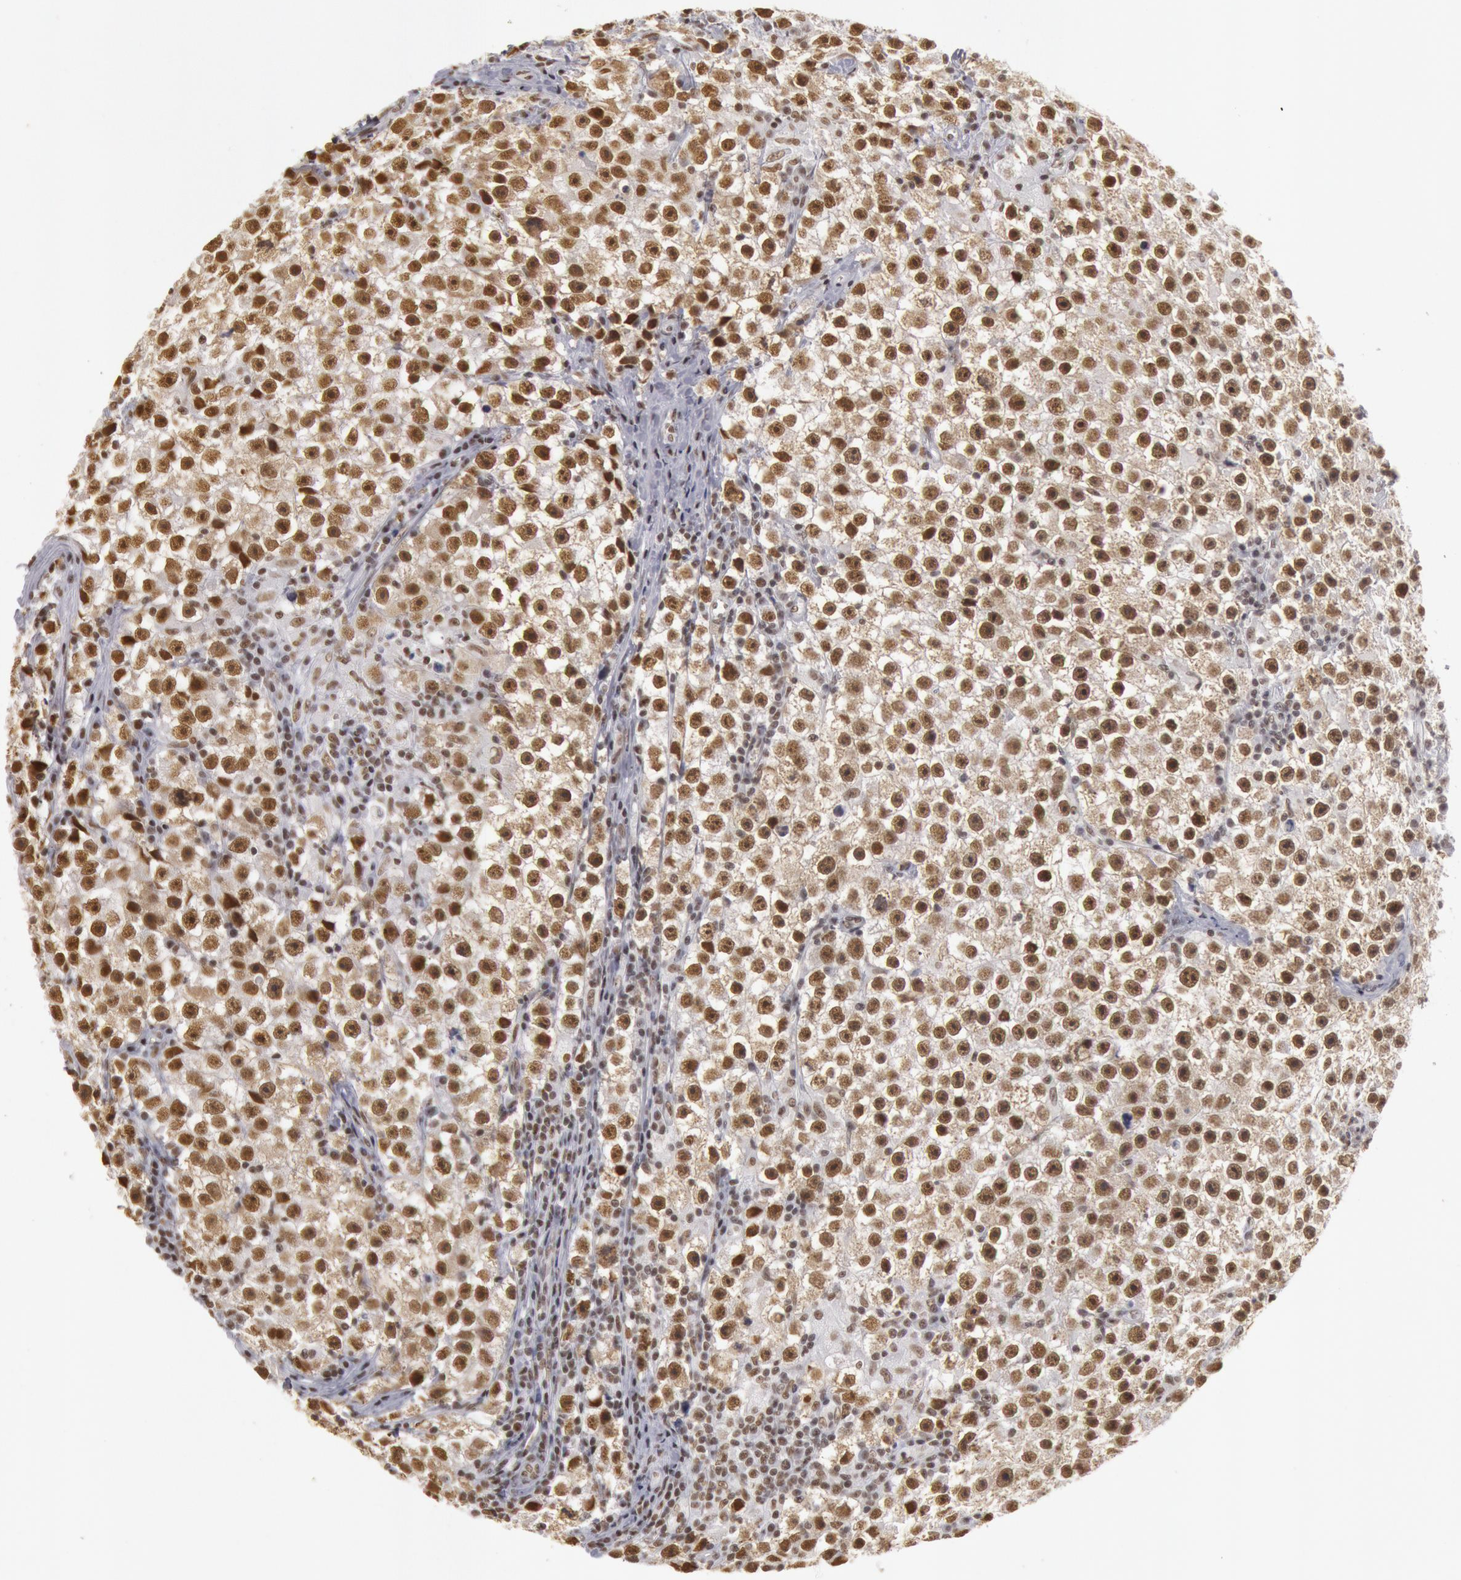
{"staining": {"intensity": "strong", "quantity": "25%-75%", "location": "nuclear"}, "tissue": "testis cancer", "cell_type": "Tumor cells", "image_type": "cancer", "snomed": [{"axis": "morphology", "description": "Seminoma, NOS"}, {"axis": "topography", "description": "Testis"}], "caption": "The image demonstrates immunohistochemical staining of testis cancer (seminoma). There is strong nuclear expression is identified in approximately 25%-75% of tumor cells.", "gene": "ESS2", "patient": {"sex": "male", "age": 35}}